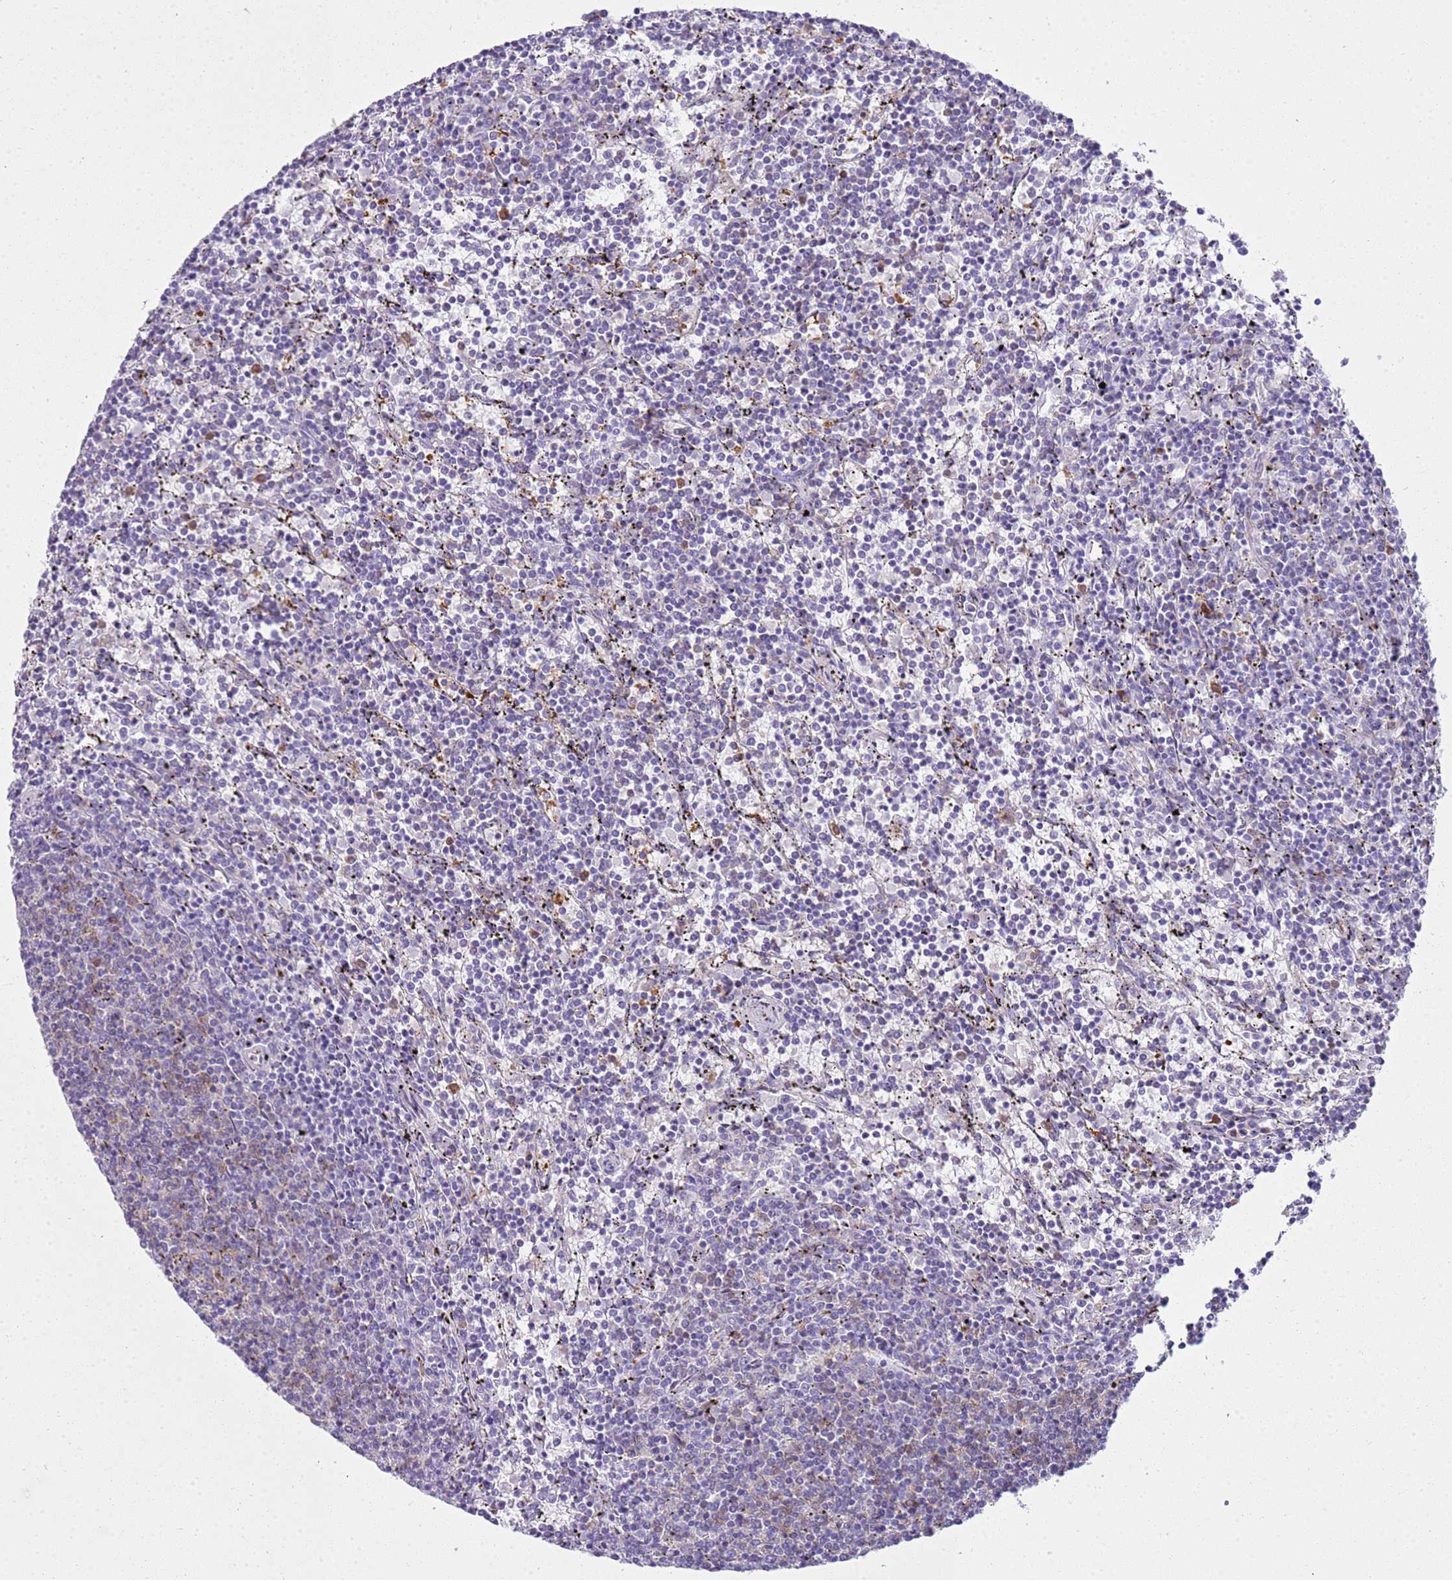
{"staining": {"intensity": "negative", "quantity": "none", "location": "none"}, "tissue": "lymphoma", "cell_type": "Tumor cells", "image_type": "cancer", "snomed": [{"axis": "morphology", "description": "Malignant lymphoma, non-Hodgkin's type, Low grade"}, {"axis": "topography", "description": "Spleen"}], "caption": "IHC of human malignant lymphoma, non-Hodgkin's type (low-grade) demonstrates no expression in tumor cells. Nuclei are stained in blue.", "gene": "SNX21", "patient": {"sex": "female", "age": 50}}